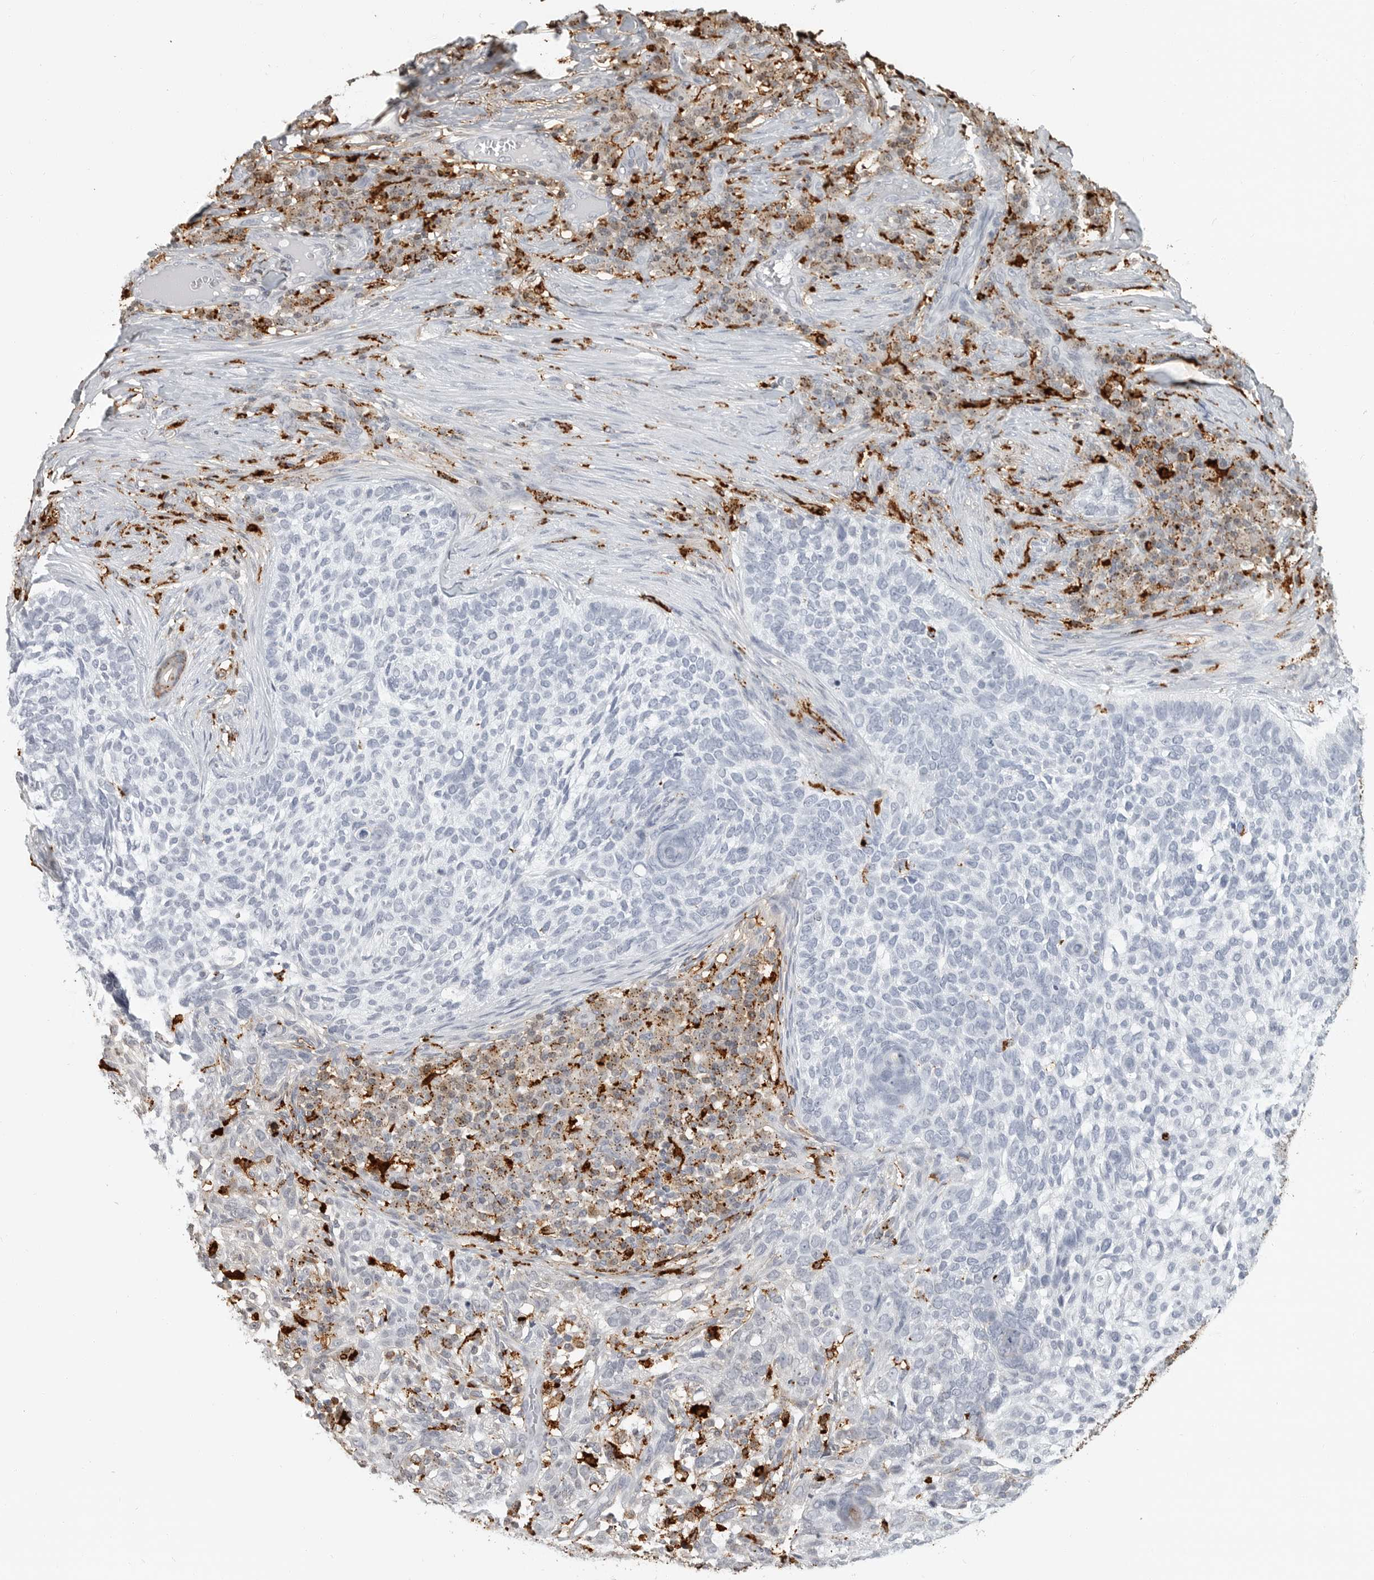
{"staining": {"intensity": "negative", "quantity": "none", "location": "none"}, "tissue": "skin cancer", "cell_type": "Tumor cells", "image_type": "cancer", "snomed": [{"axis": "morphology", "description": "Basal cell carcinoma"}, {"axis": "topography", "description": "Skin"}], "caption": "Skin basal cell carcinoma was stained to show a protein in brown. There is no significant staining in tumor cells.", "gene": "IFI30", "patient": {"sex": "female", "age": 64}}